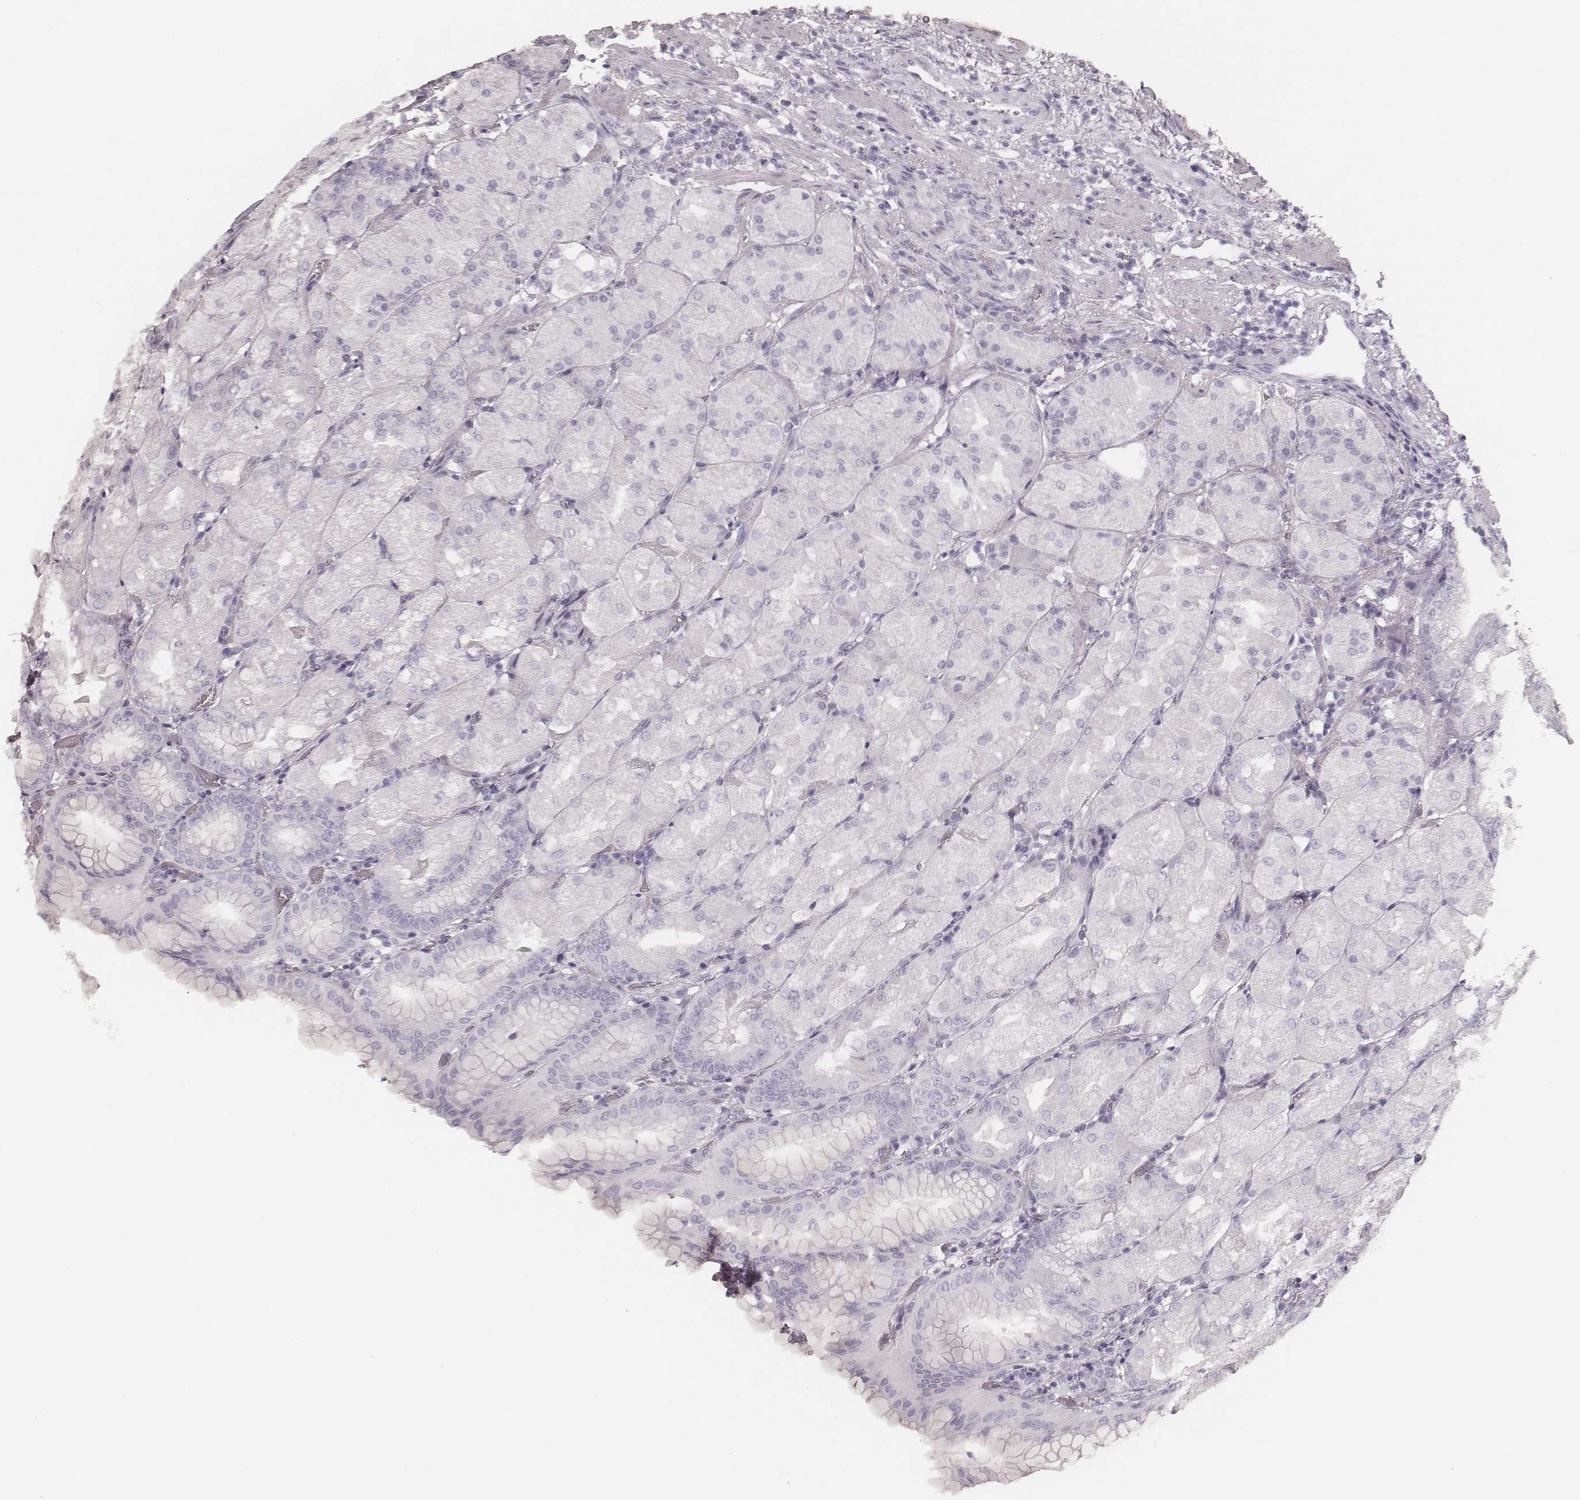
{"staining": {"intensity": "negative", "quantity": "none", "location": "none"}, "tissue": "stomach", "cell_type": "Glandular cells", "image_type": "normal", "snomed": [{"axis": "morphology", "description": "Normal tissue, NOS"}, {"axis": "topography", "description": "Stomach, upper"}, {"axis": "topography", "description": "Stomach"}, {"axis": "topography", "description": "Stomach, lower"}], "caption": "Stomach stained for a protein using immunohistochemistry (IHC) demonstrates no staining glandular cells.", "gene": "KRT34", "patient": {"sex": "male", "age": 62}}